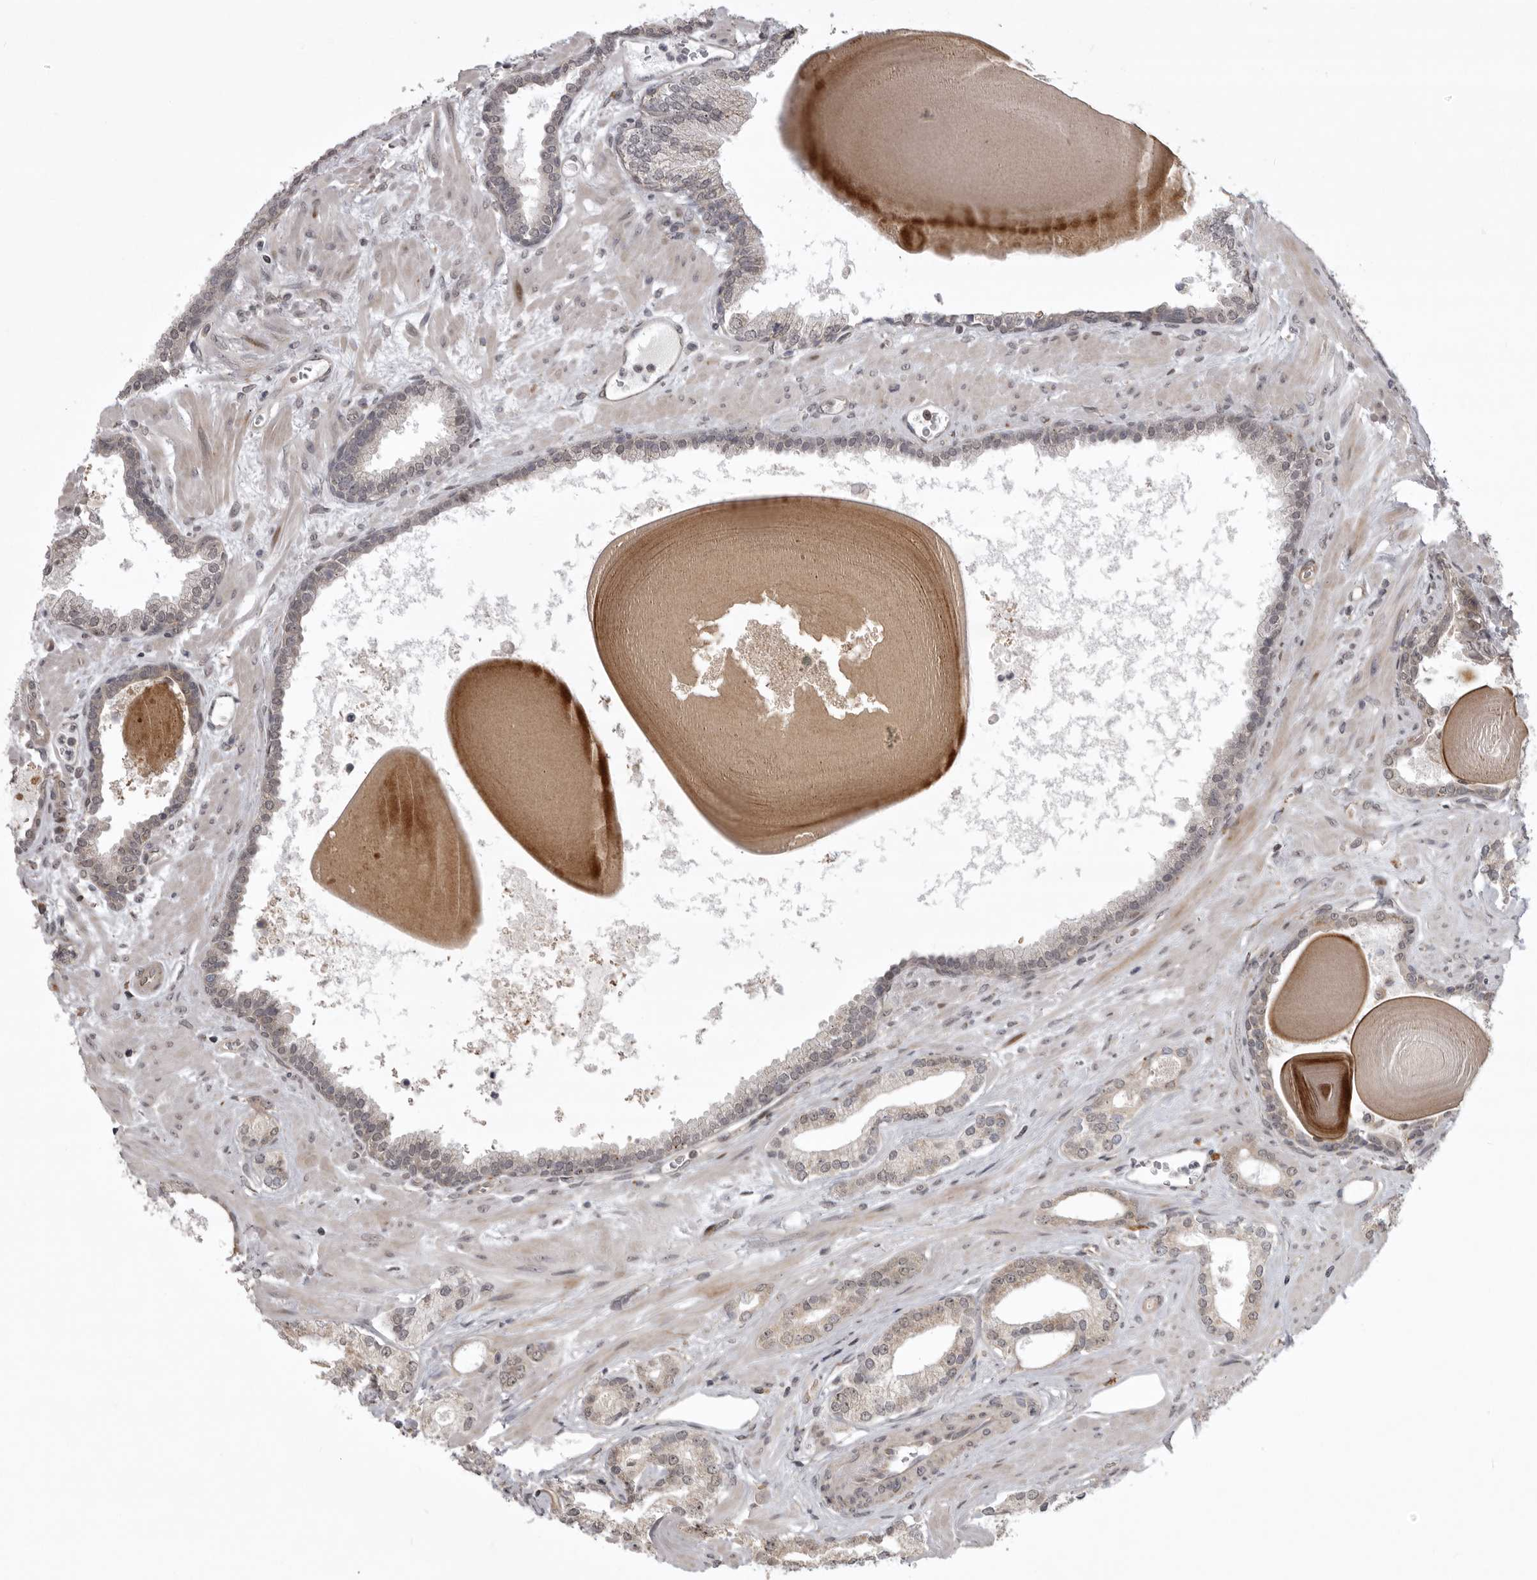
{"staining": {"intensity": "weak", "quantity": "<25%", "location": "cytoplasmic/membranous"}, "tissue": "prostate cancer", "cell_type": "Tumor cells", "image_type": "cancer", "snomed": [{"axis": "morphology", "description": "Adenocarcinoma, Low grade"}, {"axis": "topography", "description": "Prostate"}], "caption": "Immunohistochemistry (IHC) of prostate cancer (low-grade adenocarcinoma) shows no expression in tumor cells. The staining was performed using DAB to visualize the protein expression in brown, while the nuclei were stained in blue with hematoxylin (Magnification: 20x).", "gene": "C1orf109", "patient": {"sex": "male", "age": 70}}